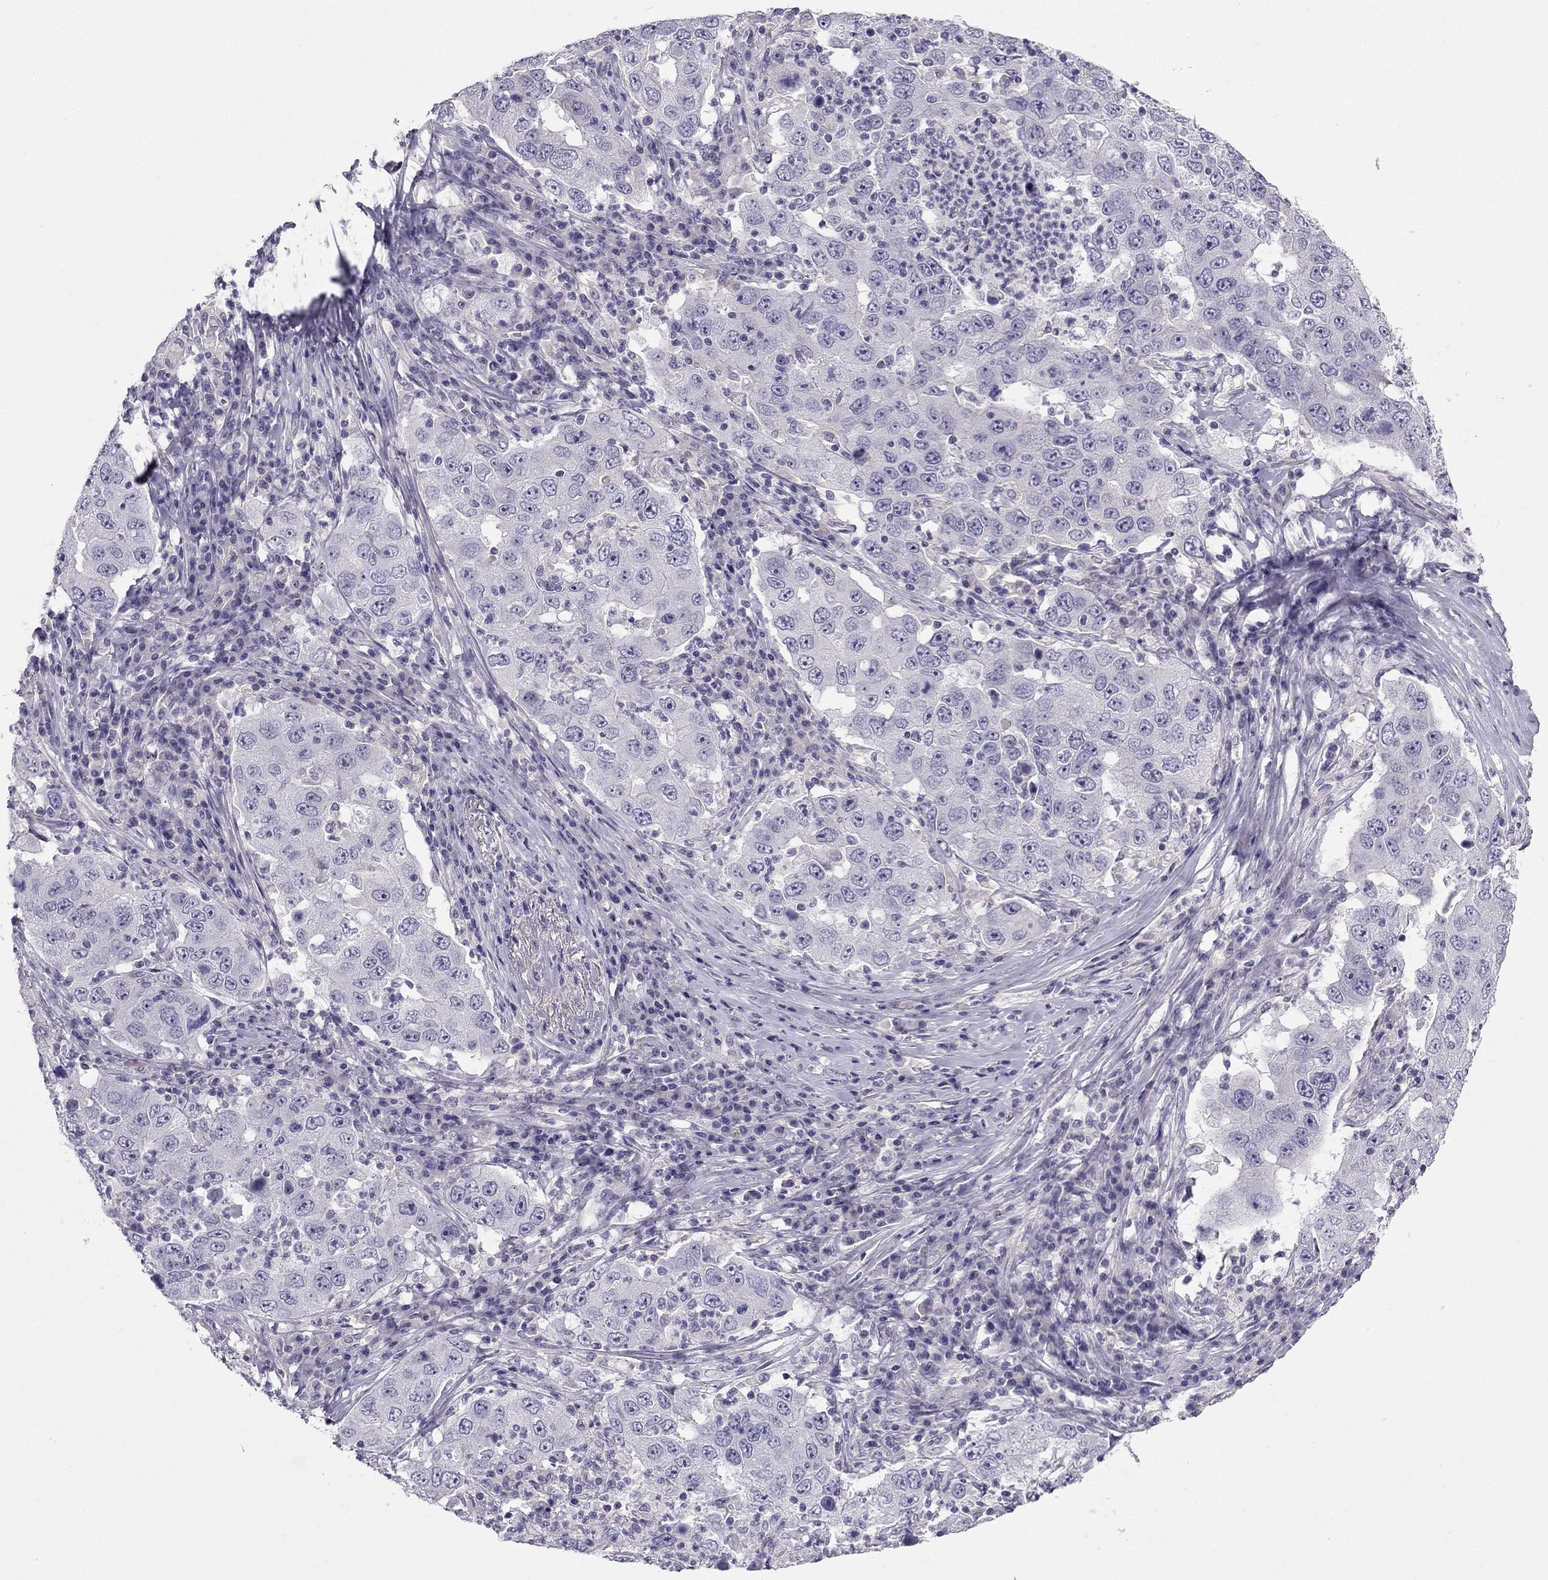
{"staining": {"intensity": "negative", "quantity": "none", "location": "none"}, "tissue": "lung cancer", "cell_type": "Tumor cells", "image_type": "cancer", "snomed": [{"axis": "morphology", "description": "Adenocarcinoma, NOS"}, {"axis": "topography", "description": "Lung"}], "caption": "This is an immunohistochemistry (IHC) photomicrograph of human lung adenocarcinoma. There is no positivity in tumor cells.", "gene": "LMTK3", "patient": {"sex": "male", "age": 73}}